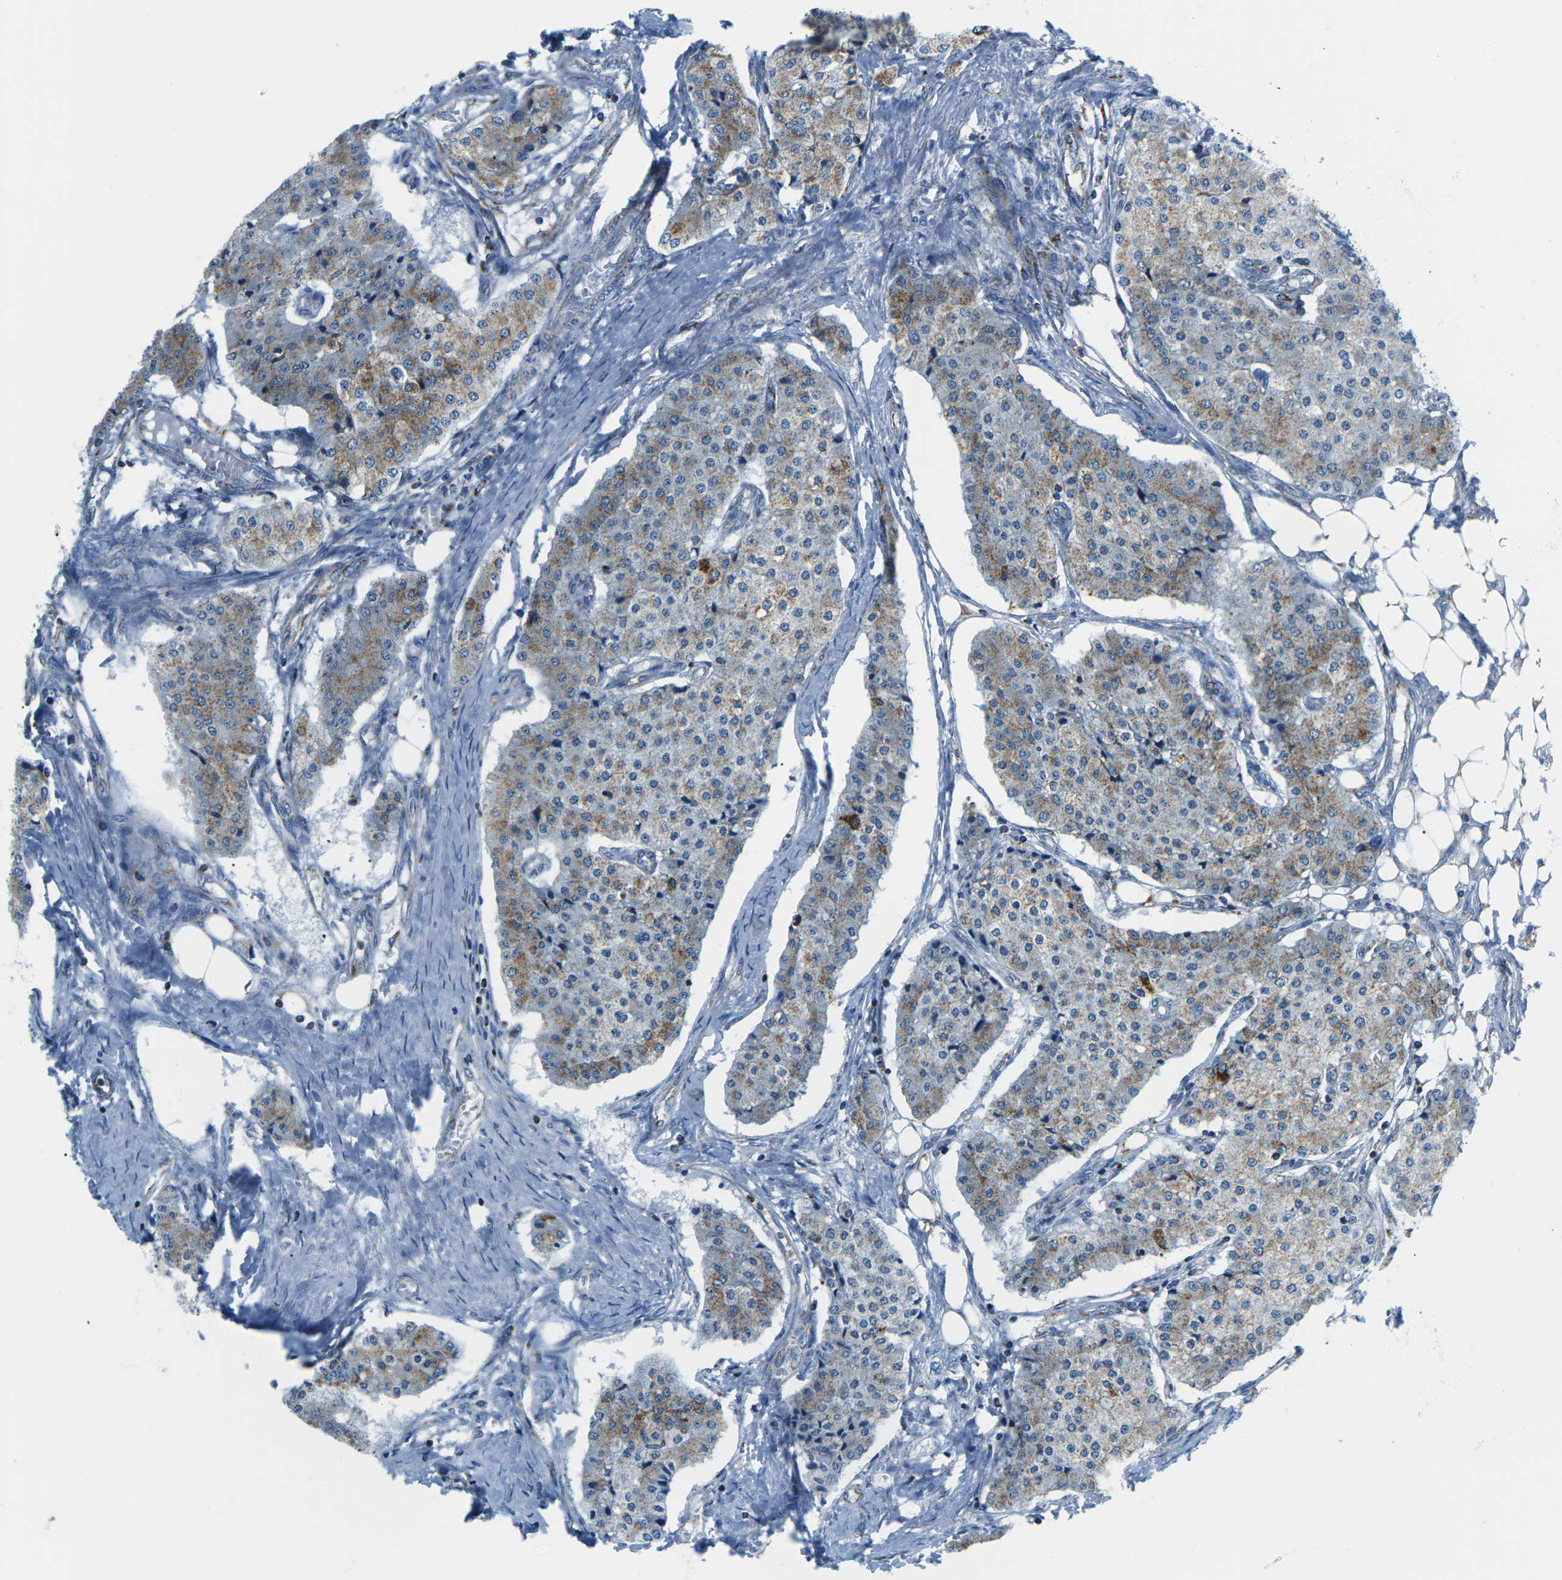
{"staining": {"intensity": "moderate", "quantity": ">75%", "location": "cytoplasmic/membranous"}, "tissue": "carcinoid", "cell_type": "Tumor cells", "image_type": "cancer", "snomed": [{"axis": "morphology", "description": "Carcinoid, malignant, NOS"}, {"axis": "topography", "description": "Colon"}], "caption": "This is a micrograph of immunohistochemistry staining of carcinoid, which shows moderate positivity in the cytoplasmic/membranous of tumor cells.", "gene": "COX6C", "patient": {"sex": "female", "age": 52}}